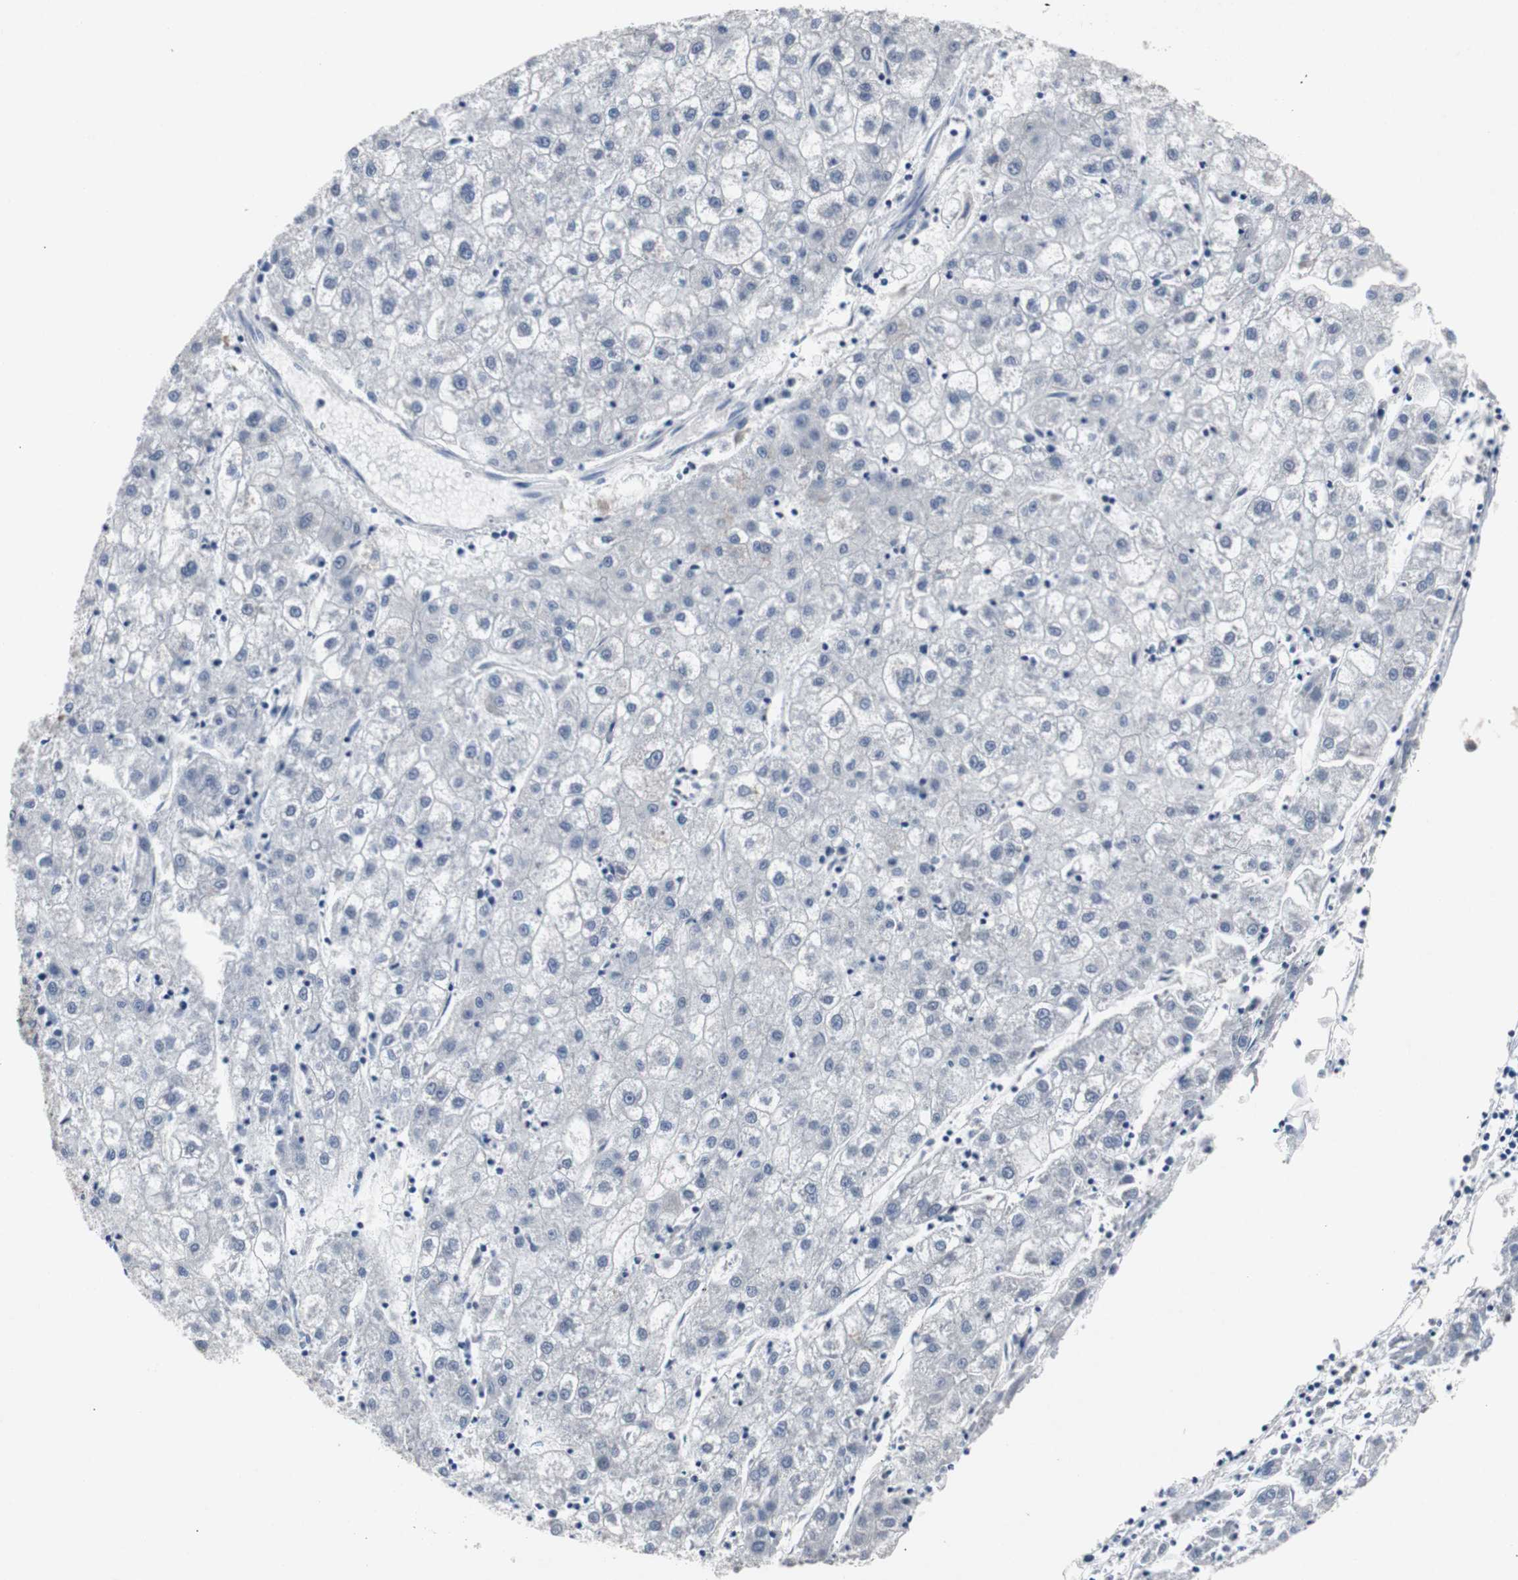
{"staining": {"intensity": "negative", "quantity": "none", "location": "none"}, "tissue": "liver cancer", "cell_type": "Tumor cells", "image_type": "cancer", "snomed": [{"axis": "morphology", "description": "Carcinoma, Hepatocellular, NOS"}, {"axis": "topography", "description": "Liver"}], "caption": "Liver cancer (hepatocellular carcinoma) stained for a protein using IHC reveals no staining tumor cells.", "gene": "RBM47", "patient": {"sex": "male", "age": 72}}